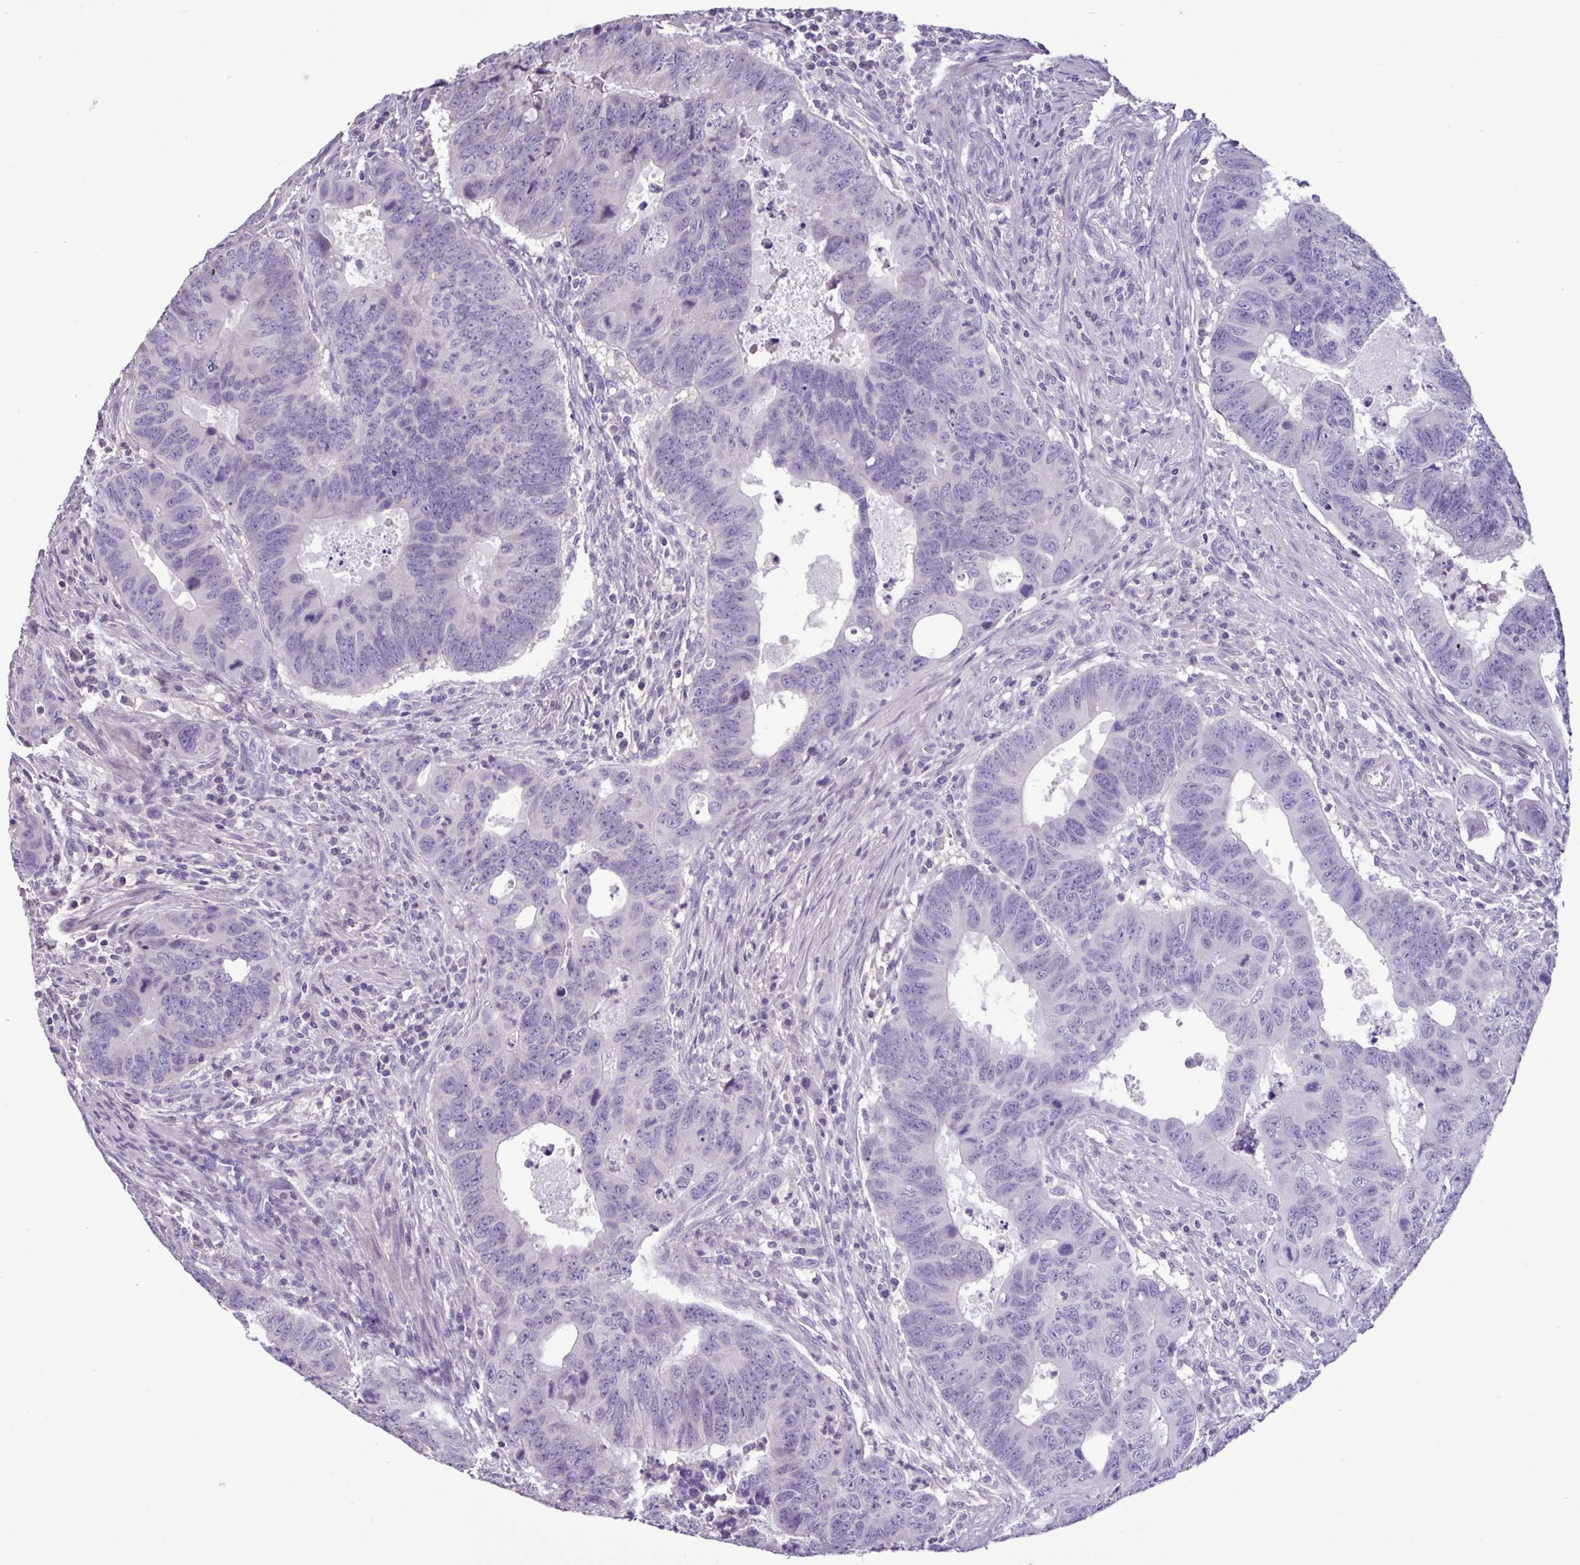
{"staining": {"intensity": "negative", "quantity": "none", "location": "none"}, "tissue": "colorectal cancer", "cell_type": "Tumor cells", "image_type": "cancer", "snomed": [{"axis": "morphology", "description": "Adenocarcinoma, NOS"}, {"axis": "topography", "description": "Colon"}], "caption": "Adenocarcinoma (colorectal) stained for a protein using immunohistochemistry (IHC) demonstrates no staining tumor cells.", "gene": "PLA2G4E", "patient": {"sex": "male", "age": 62}}